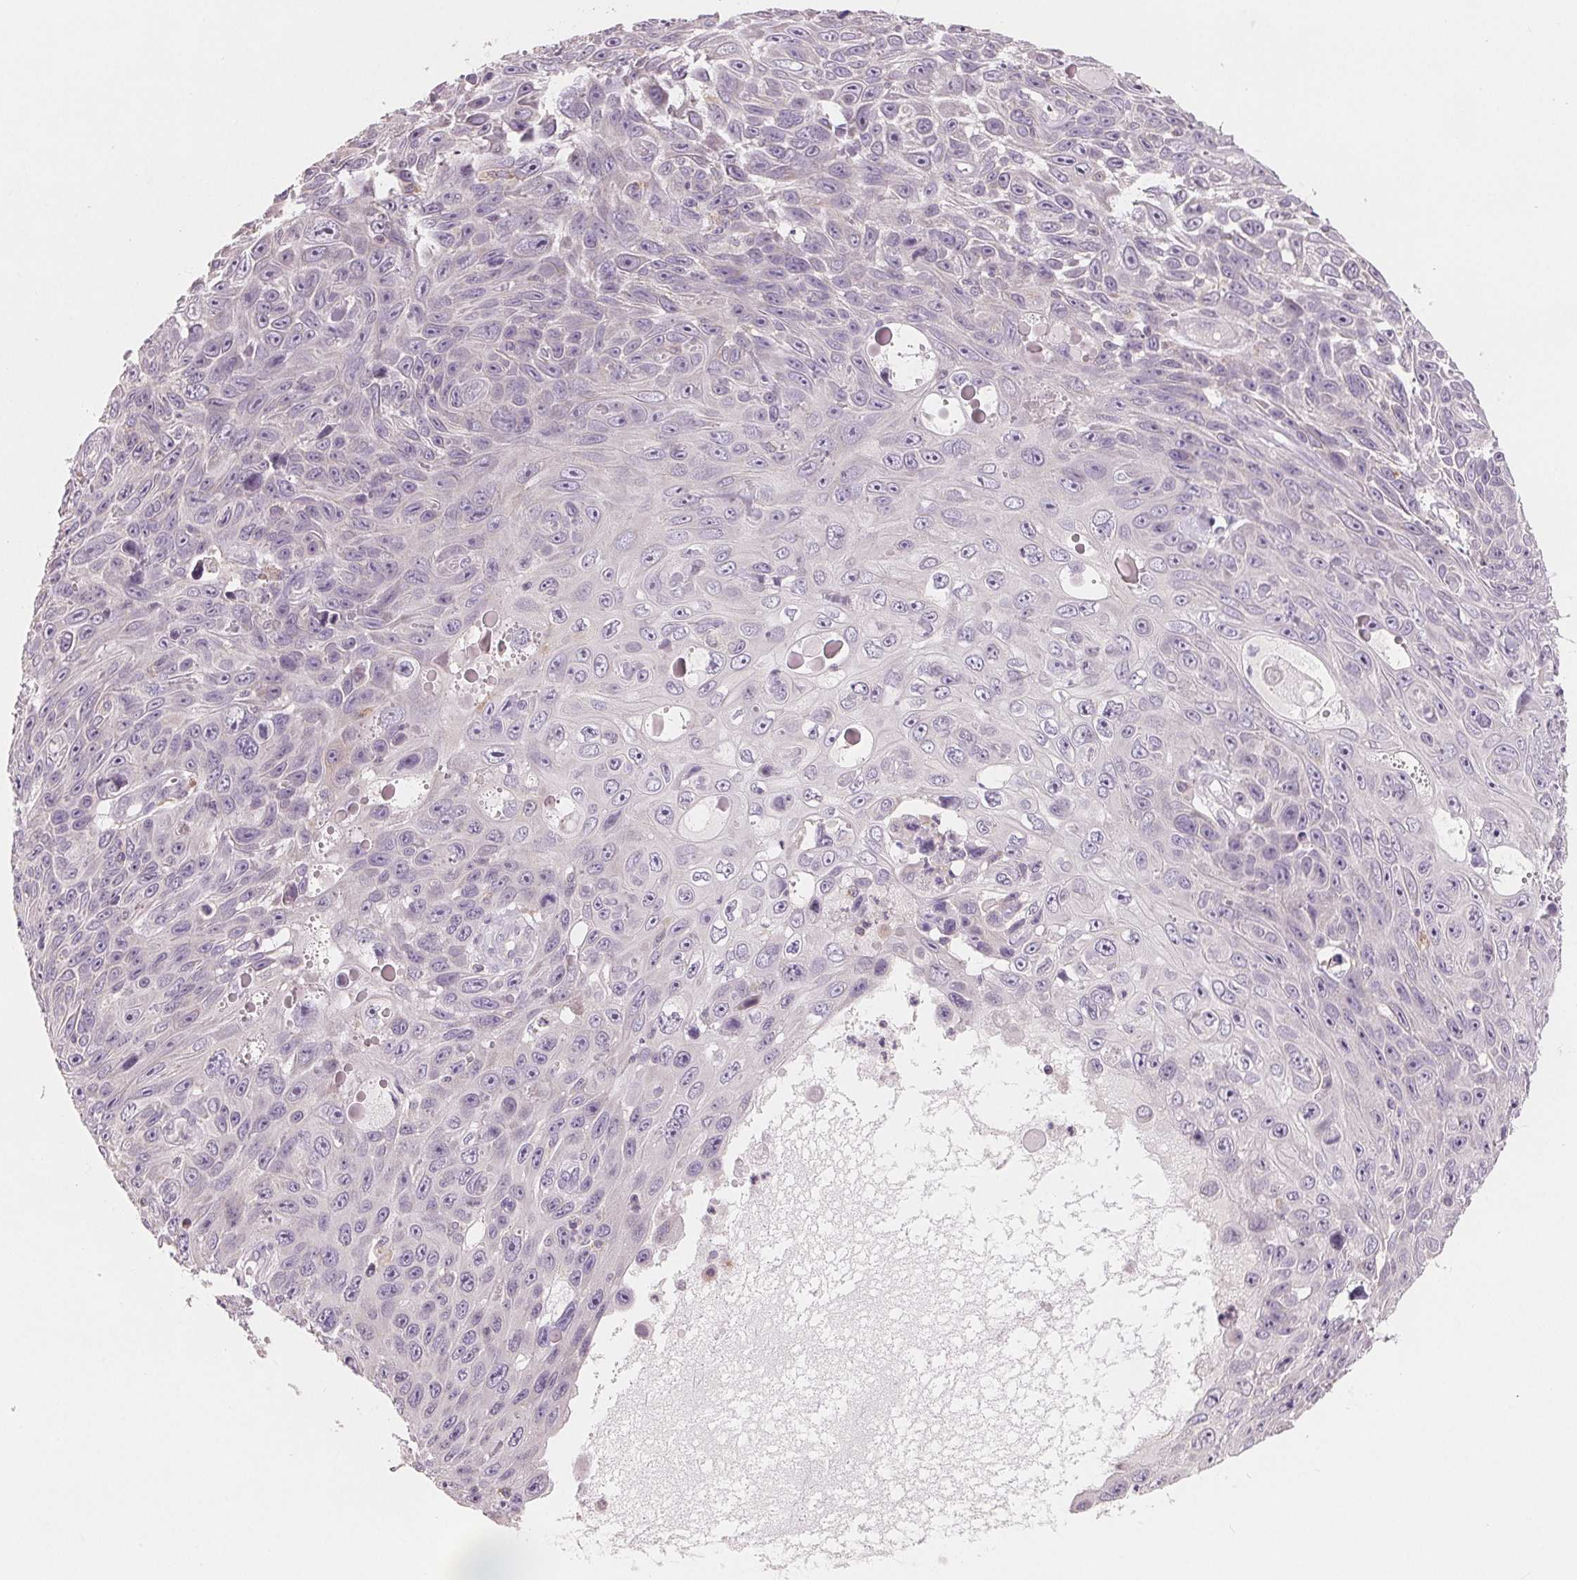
{"staining": {"intensity": "negative", "quantity": "none", "location": "none"}, "tissue": "skin cancer", "cell_type": "Tumor cells", "image_type": "cancer", "snomed": [{"axis": "morphology", "description": "Squamous cell carcinoma, NOS"}, {"axis": "topography", "description": "Skin"}], "caption": "Tumor cells are negative for brown protein staining in skin squamous cell carcinoma. Nuclei are stained in blue.", "gene": "VTCN1", "patient": {"sex": "male", "age": 82}}